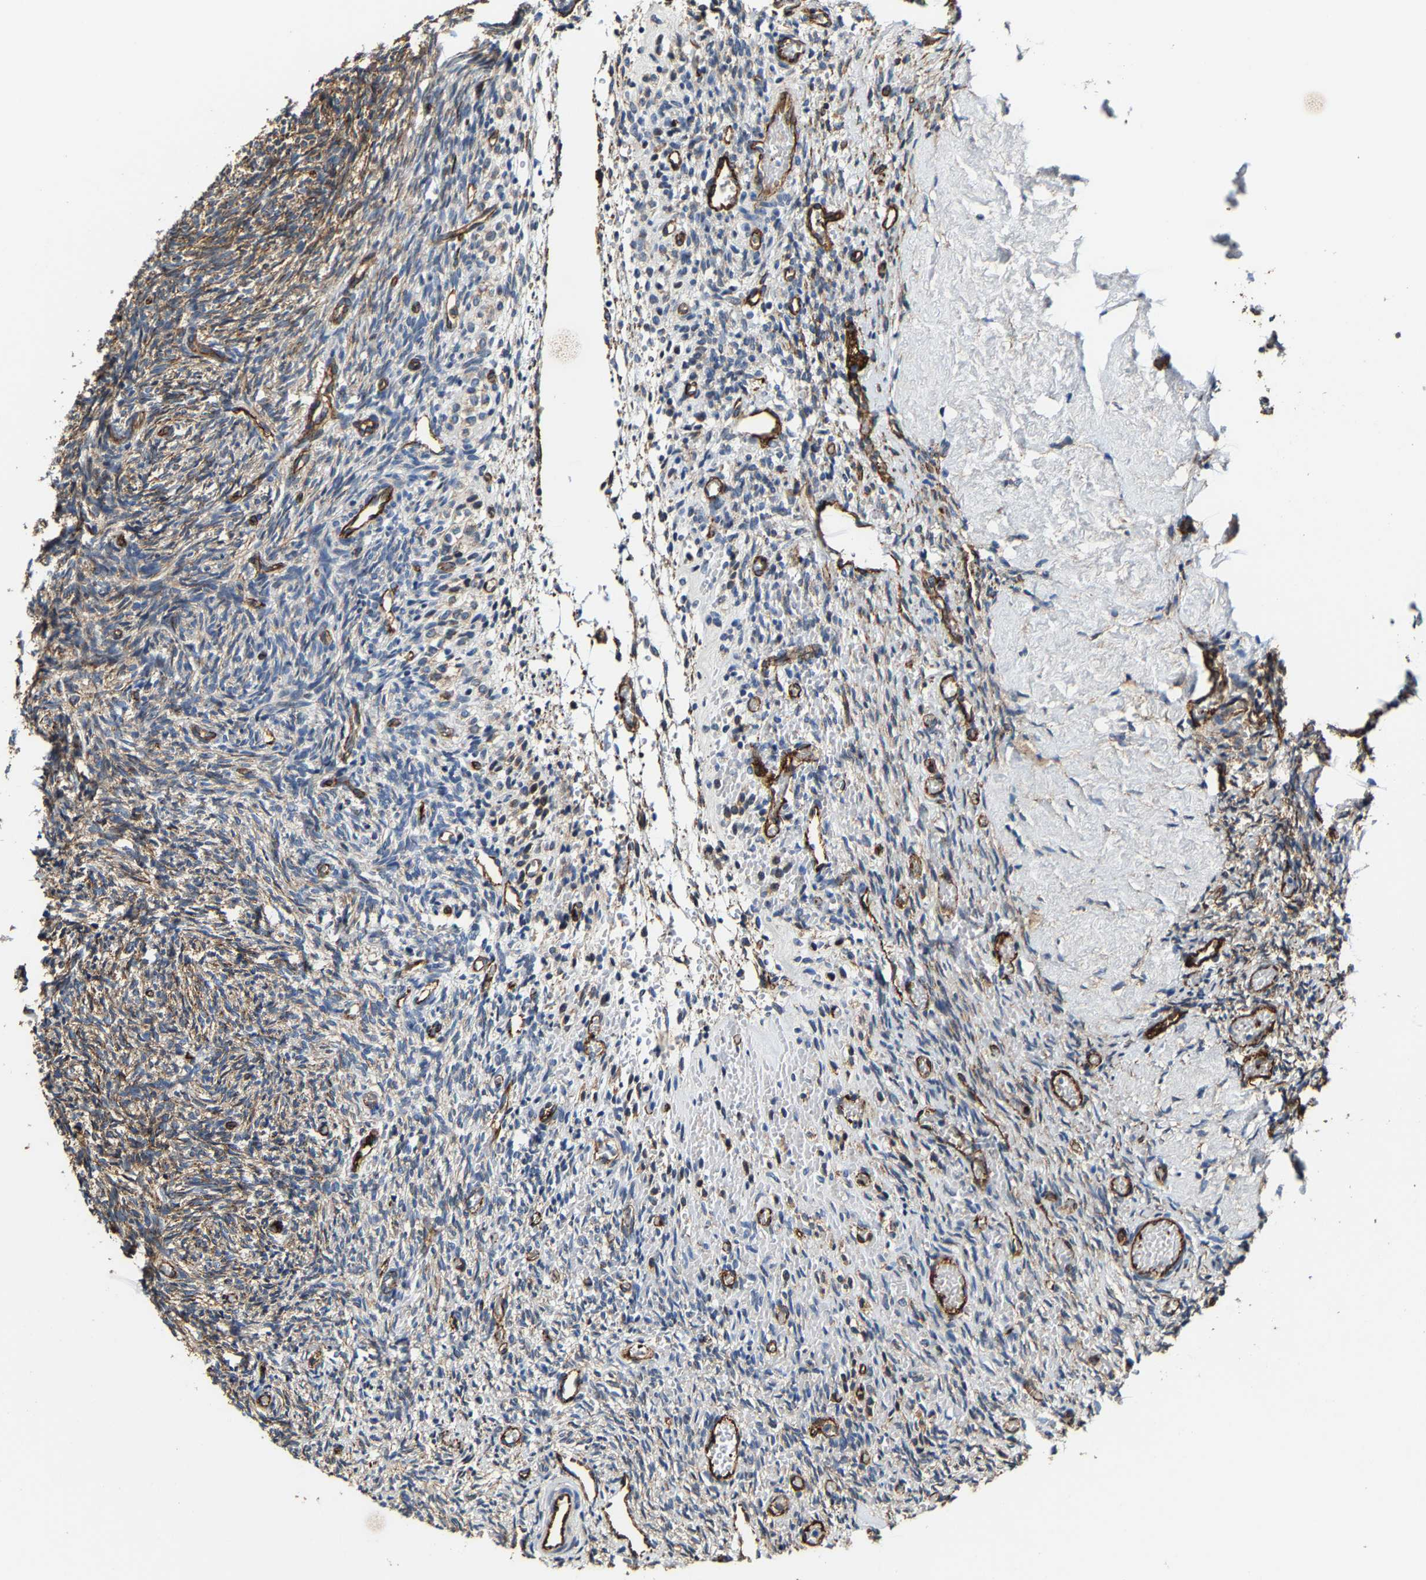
{"staining": {"intensity": "moderate", "quantity": "25%-75%", "location": "cytoplasmic/membranous"}, "tissue": "ovary", "cell_type": "Ovarian stroma cells", "image_type": "normal", "snomed": [{"axis": "morphology", "description": "Normal tissue, NOS"}, {"axis": "topography", "description": "Ovary"}], "caption": "Immunohistochemical staining of normal ovary reveals 25%-75% levels of moderate cytoplasmic/membranous protein positivity in approximately 25%-75% of ovarian stroma cells.", "gene": "GFRA3", "patient": {"sex": "female", "age": 41}}